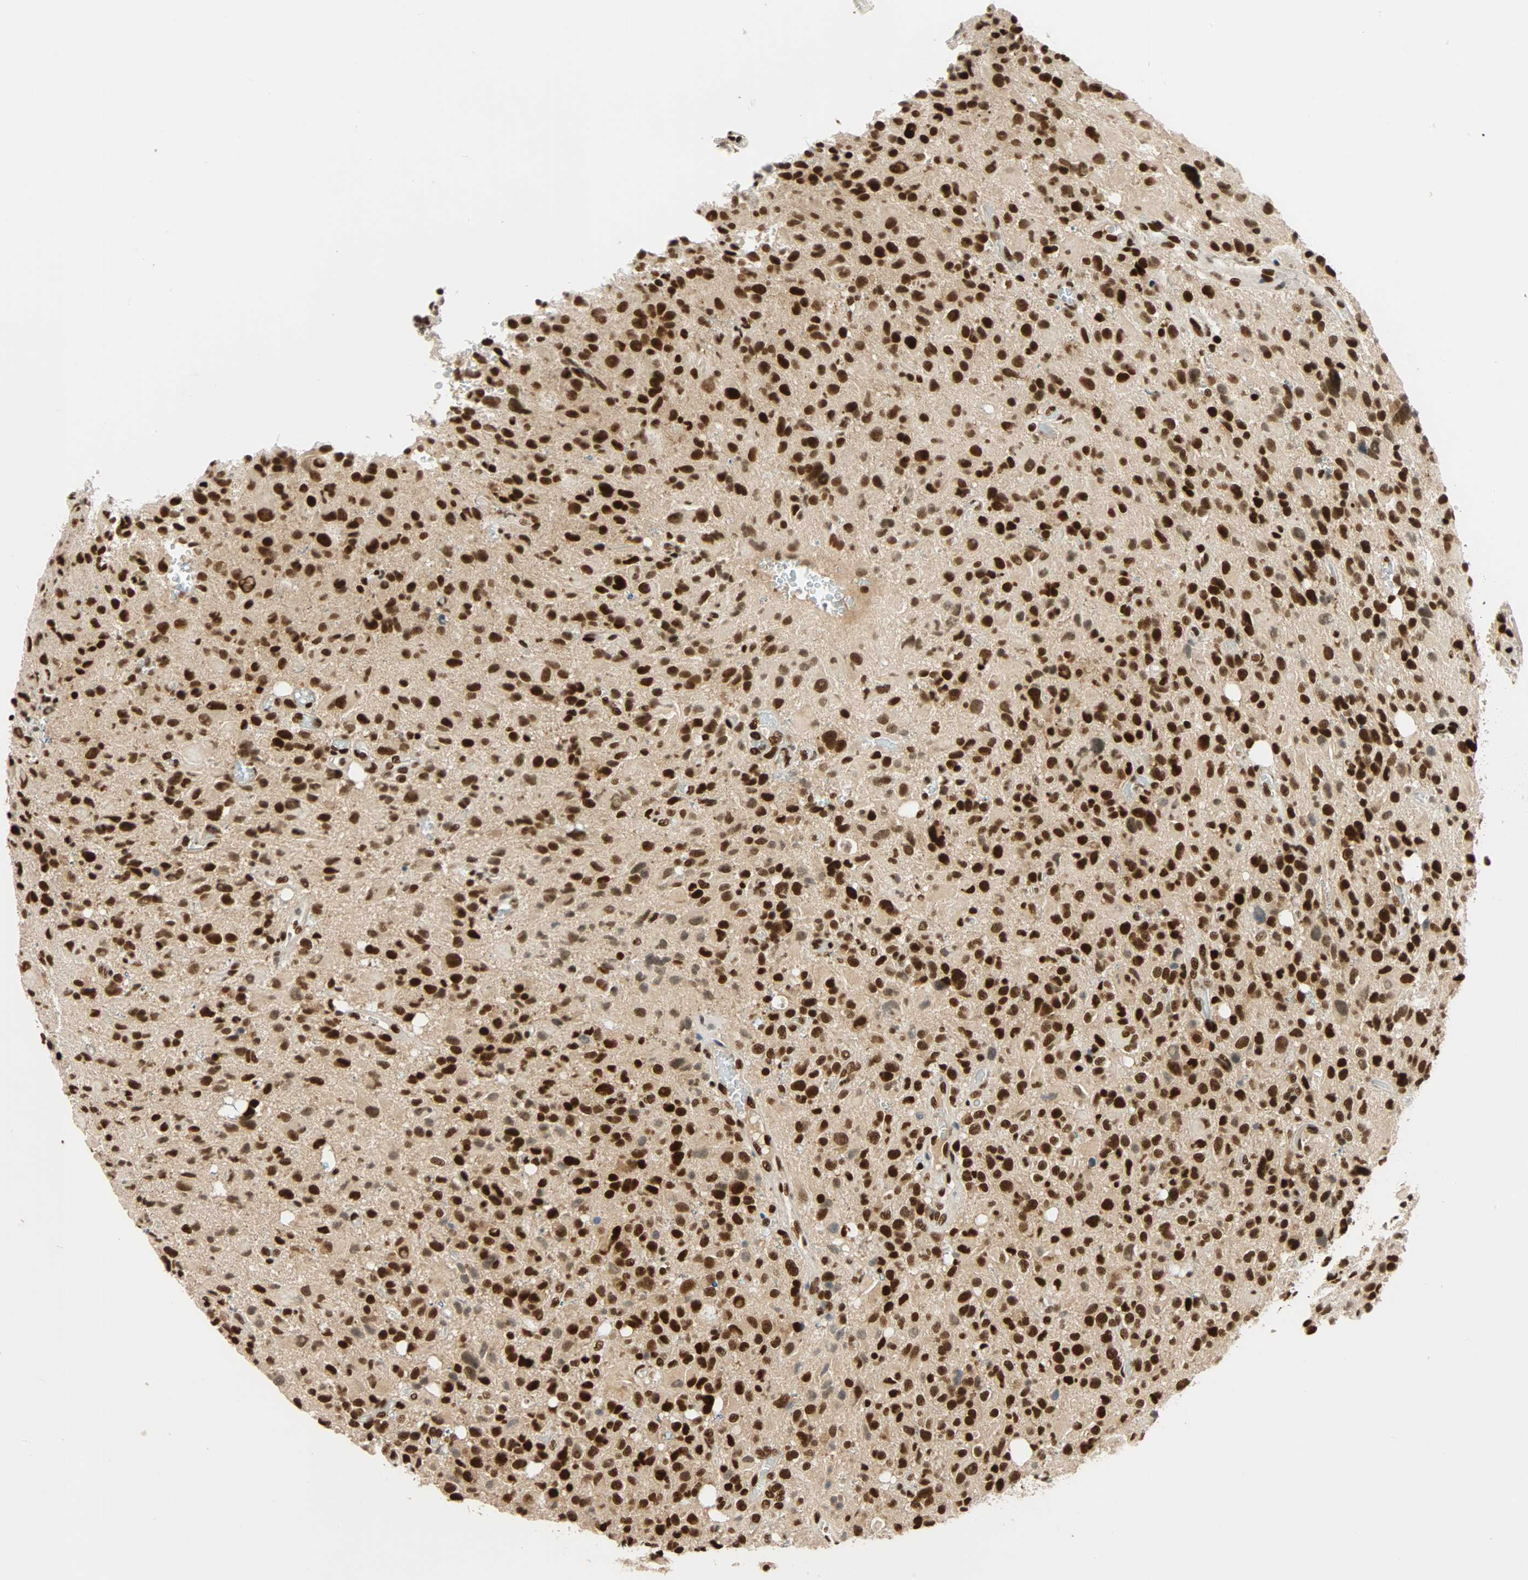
{"staining": {"intensity": "strong", "quantity": ">75%", "location": "nuclear"}, "tissue": "glioma", "cell_type": "Tumor cells", "image_type": "cancer", "snomed": [{"axis": "morphology", "description": "Glioma, malignant, High grade"}, {"axis": "topography", "description": "Brain"}], "caption": "IHC of human glioma displays high levels of strong nuclear positivity in about >75% of tumor cells.", "gene": "CDK12", "patient": {"sex": "male", "age": 48}}